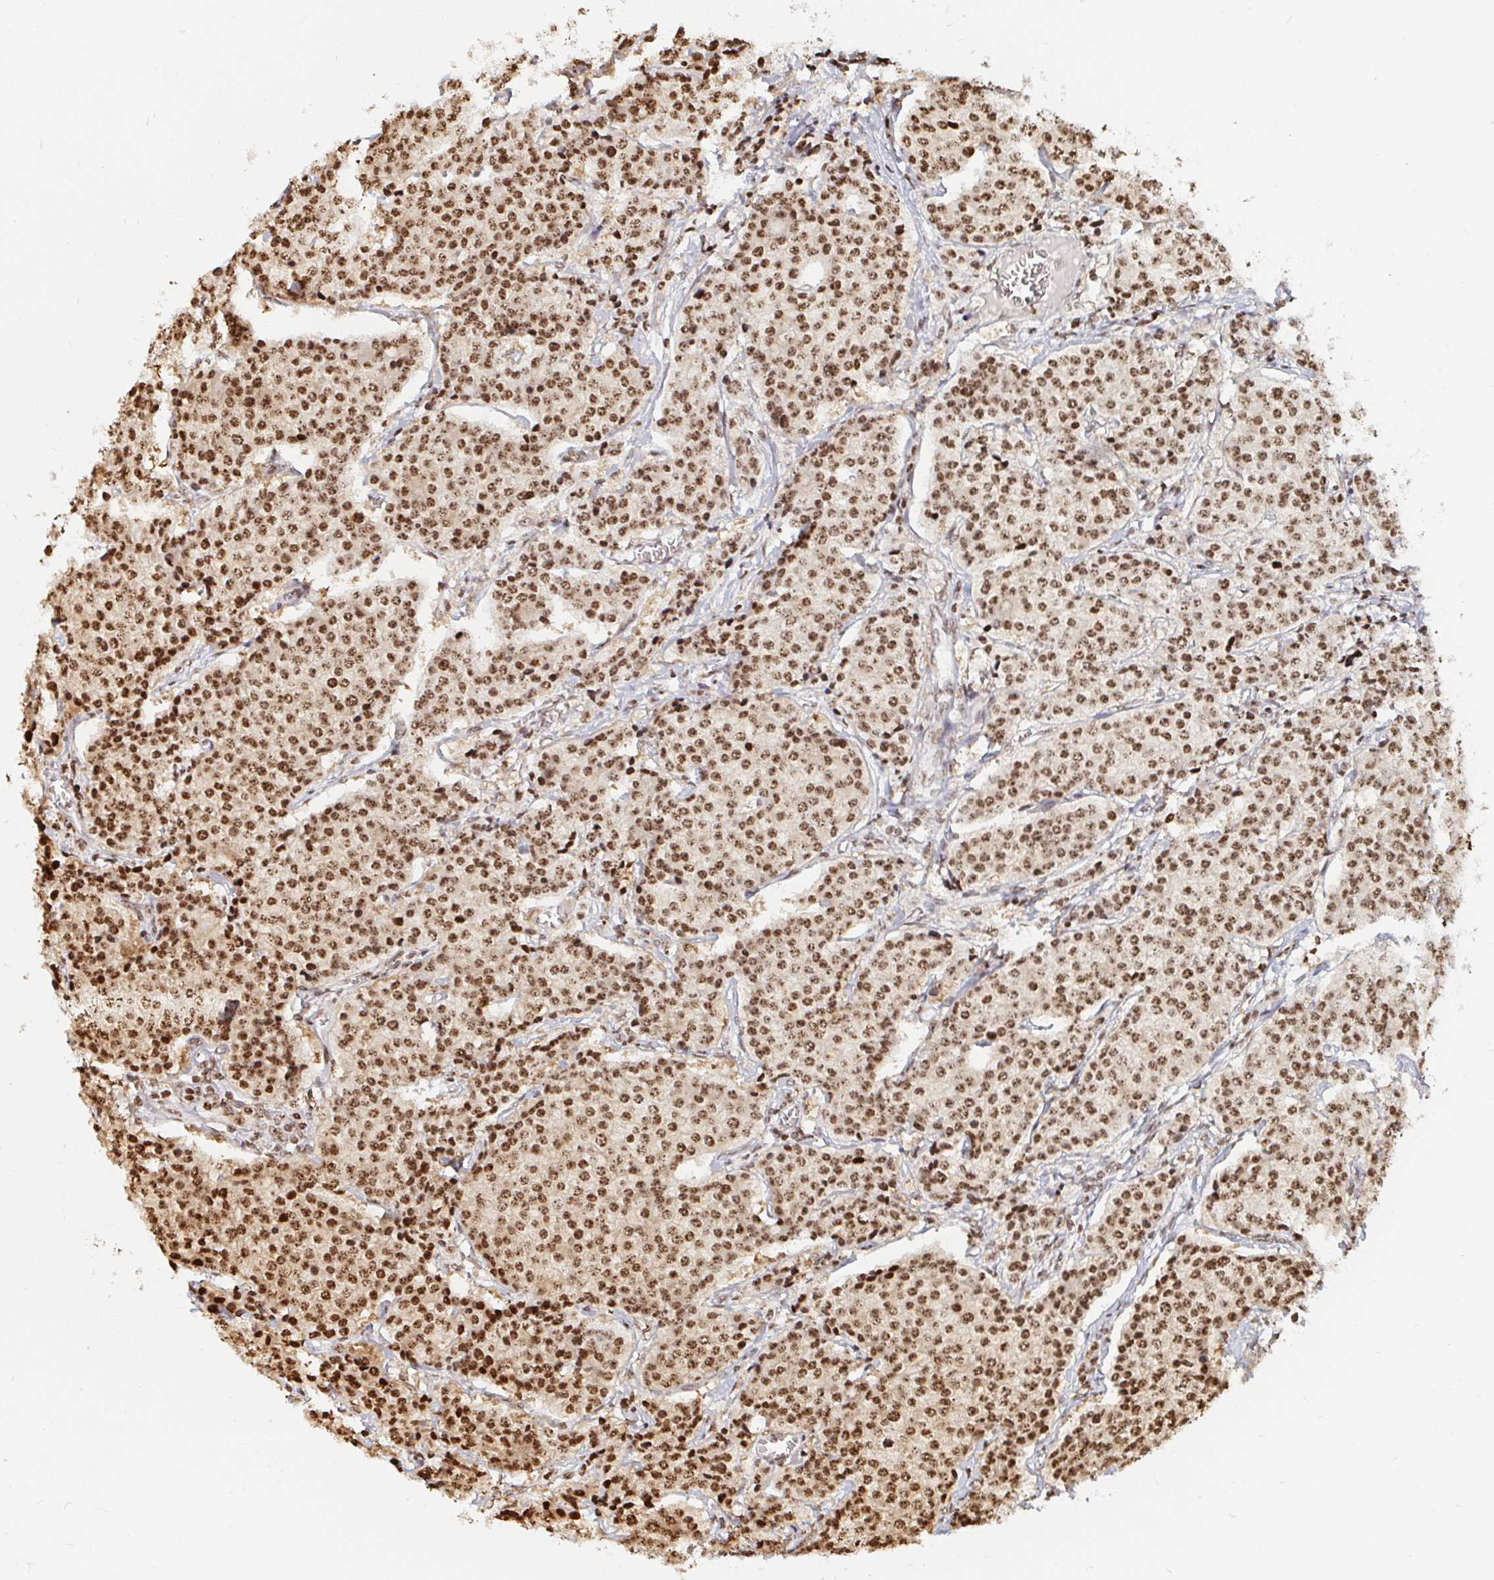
{"staining": {"intensity": "moderate", "quantity": ">75%", "location": "nuclear"}, "tissue": "carcinoid", "cell_type": "Tumor cells", "image_type": "cancer", "snomed": [{"axis": "morphology", "description": "Carcinoid, malignant, NOS"}, {"axis": "topography", "description": "Small intestine"}], "caption": "This micrograph exhibits IHC staining of carcinoid, with medium moderate nuclear positivity in approximately >75% of tumor cells.", "gene": "HOXC10", "patient": {"sex": "female", "age": 64}}